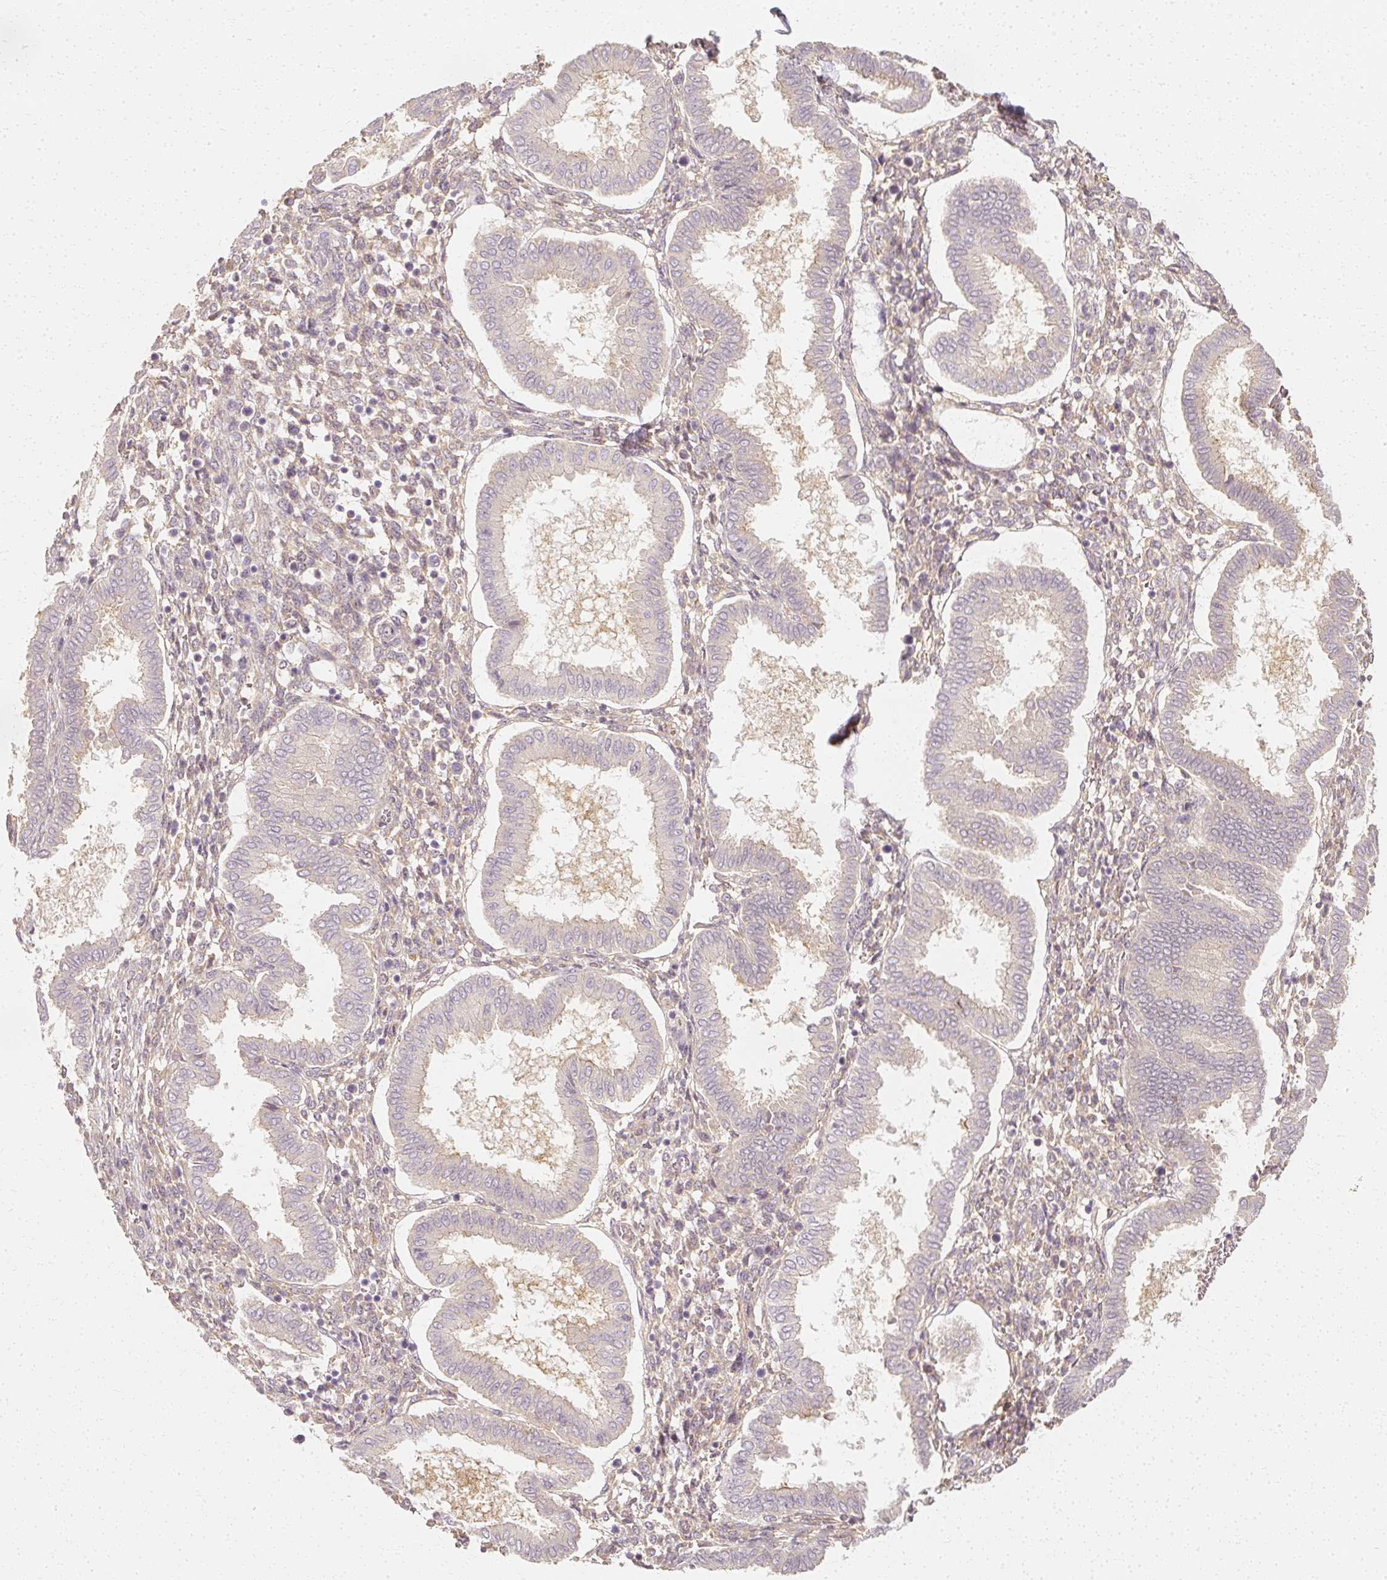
{"staining": {"intensity": "negative", "quantity": "none", "location": "none"}, "tissue": "endometrium", "cell_type": "Cells in endometrial stroma", "image_type": "normal", "snomed": [{"axis": "morphology", "description": "Normal tissue, NOS"}, {"axis": "topography", "description": "Endometrium"}], "caption": "An image of endometrium stained for a protein displays no brown staining in cells in endometrial stroma. (Brightfield microscopy of DAB (3,3'-diaminobenzidine) immunohistochemistry at high magnification).", "gene": "GNAQ", "patient": {"sex": "female", "age": 24}}